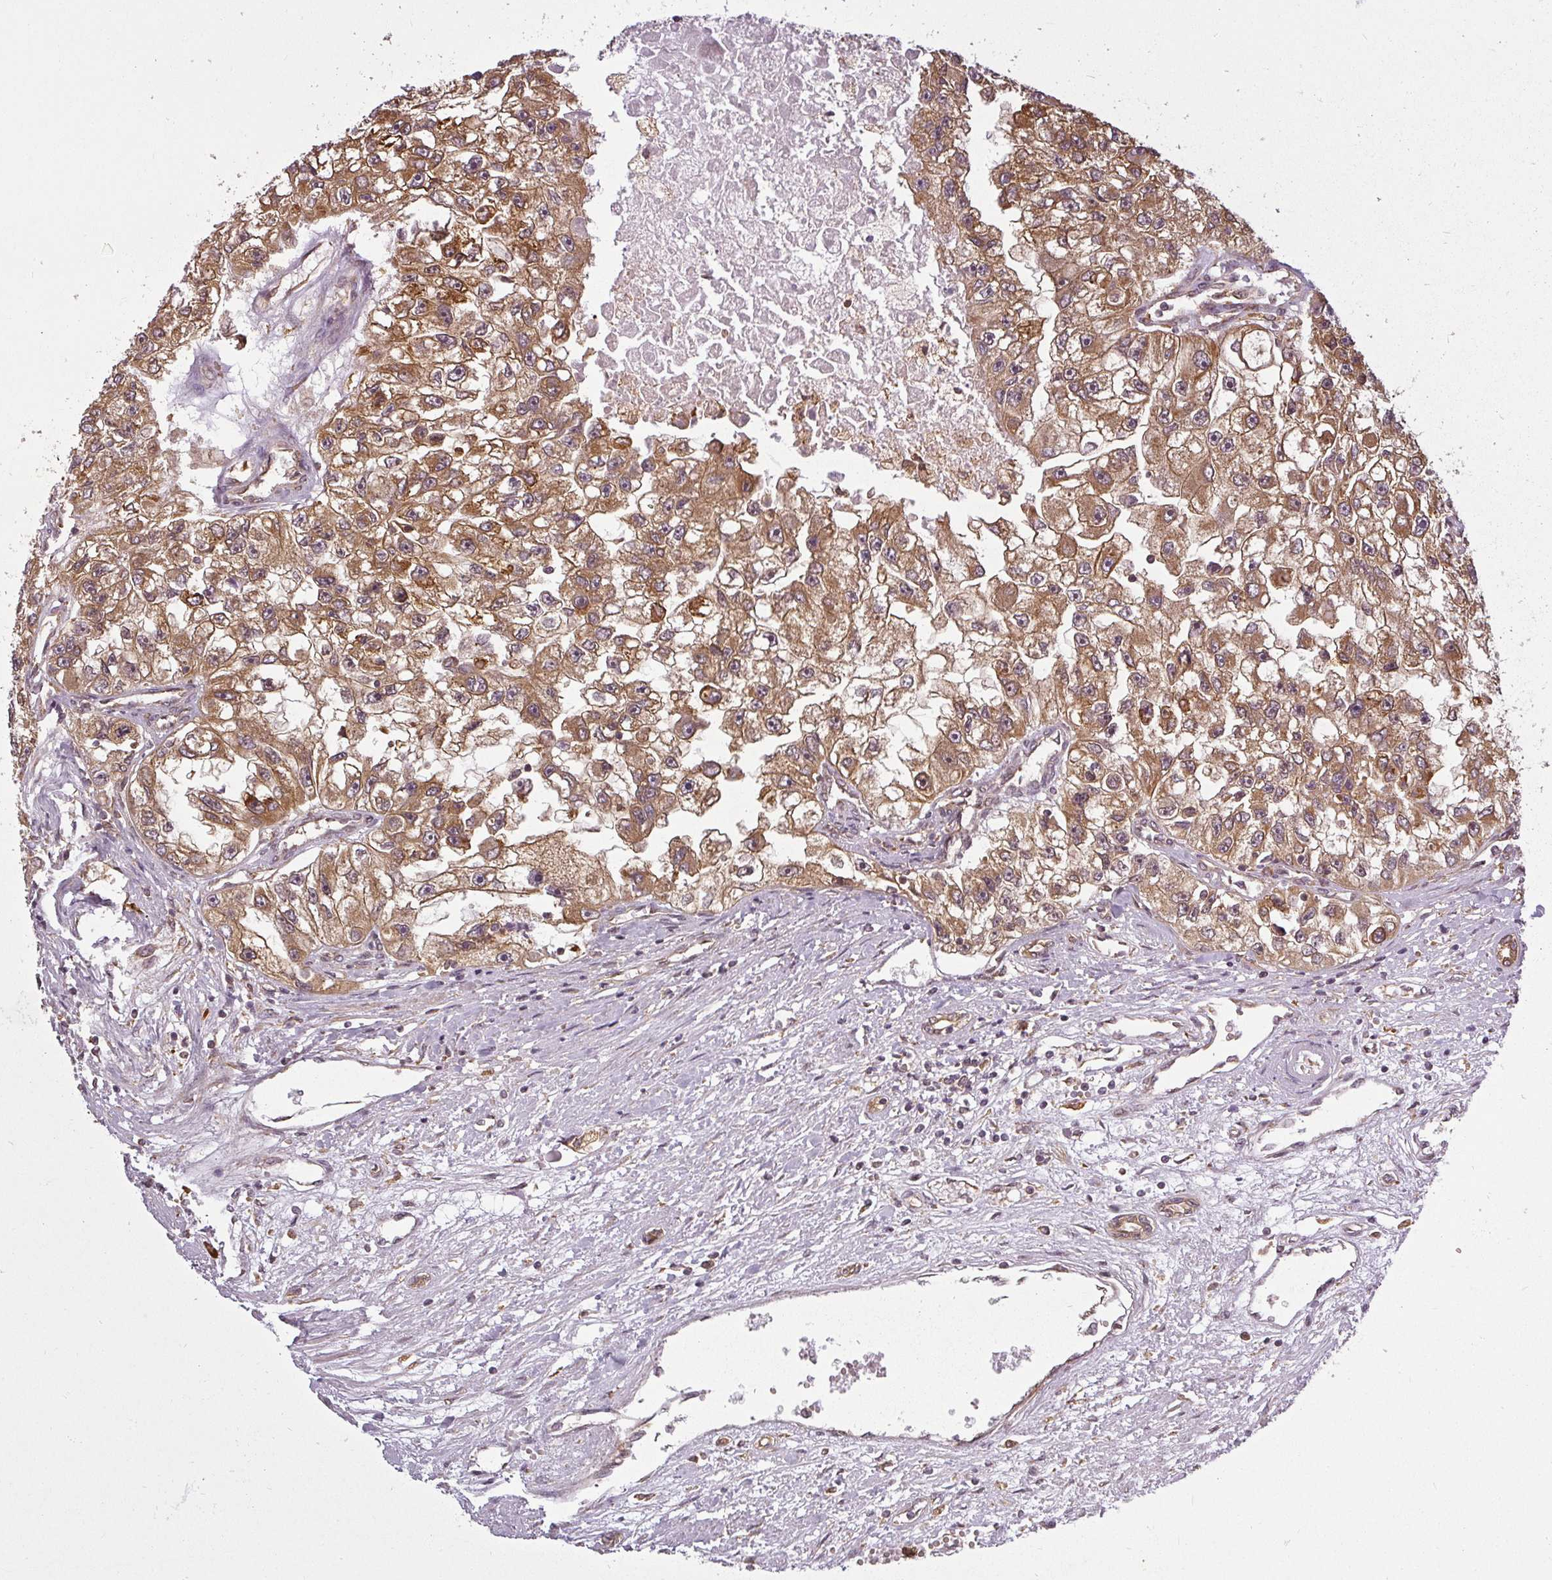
{"staining": {"intensity": "moderate", "quantity": ">75%", "location": "cytoplasmic/membranous"}, "tissue": "renal cancer", "cell_type": "Tumor cells", "image_type": "cancer", "snomed": [{"axis": "morphology", "description": "Adenocarcinoma, NOS"}, {"axis": "topography", "description": "Kidney"}], "caption": "Renal cancer stained for a protein displays moderate cytoplasmic/membranous positivity in tumor cells.", "gene": "PPP6R3", "patient": {"sex": "male", "age": 63}}